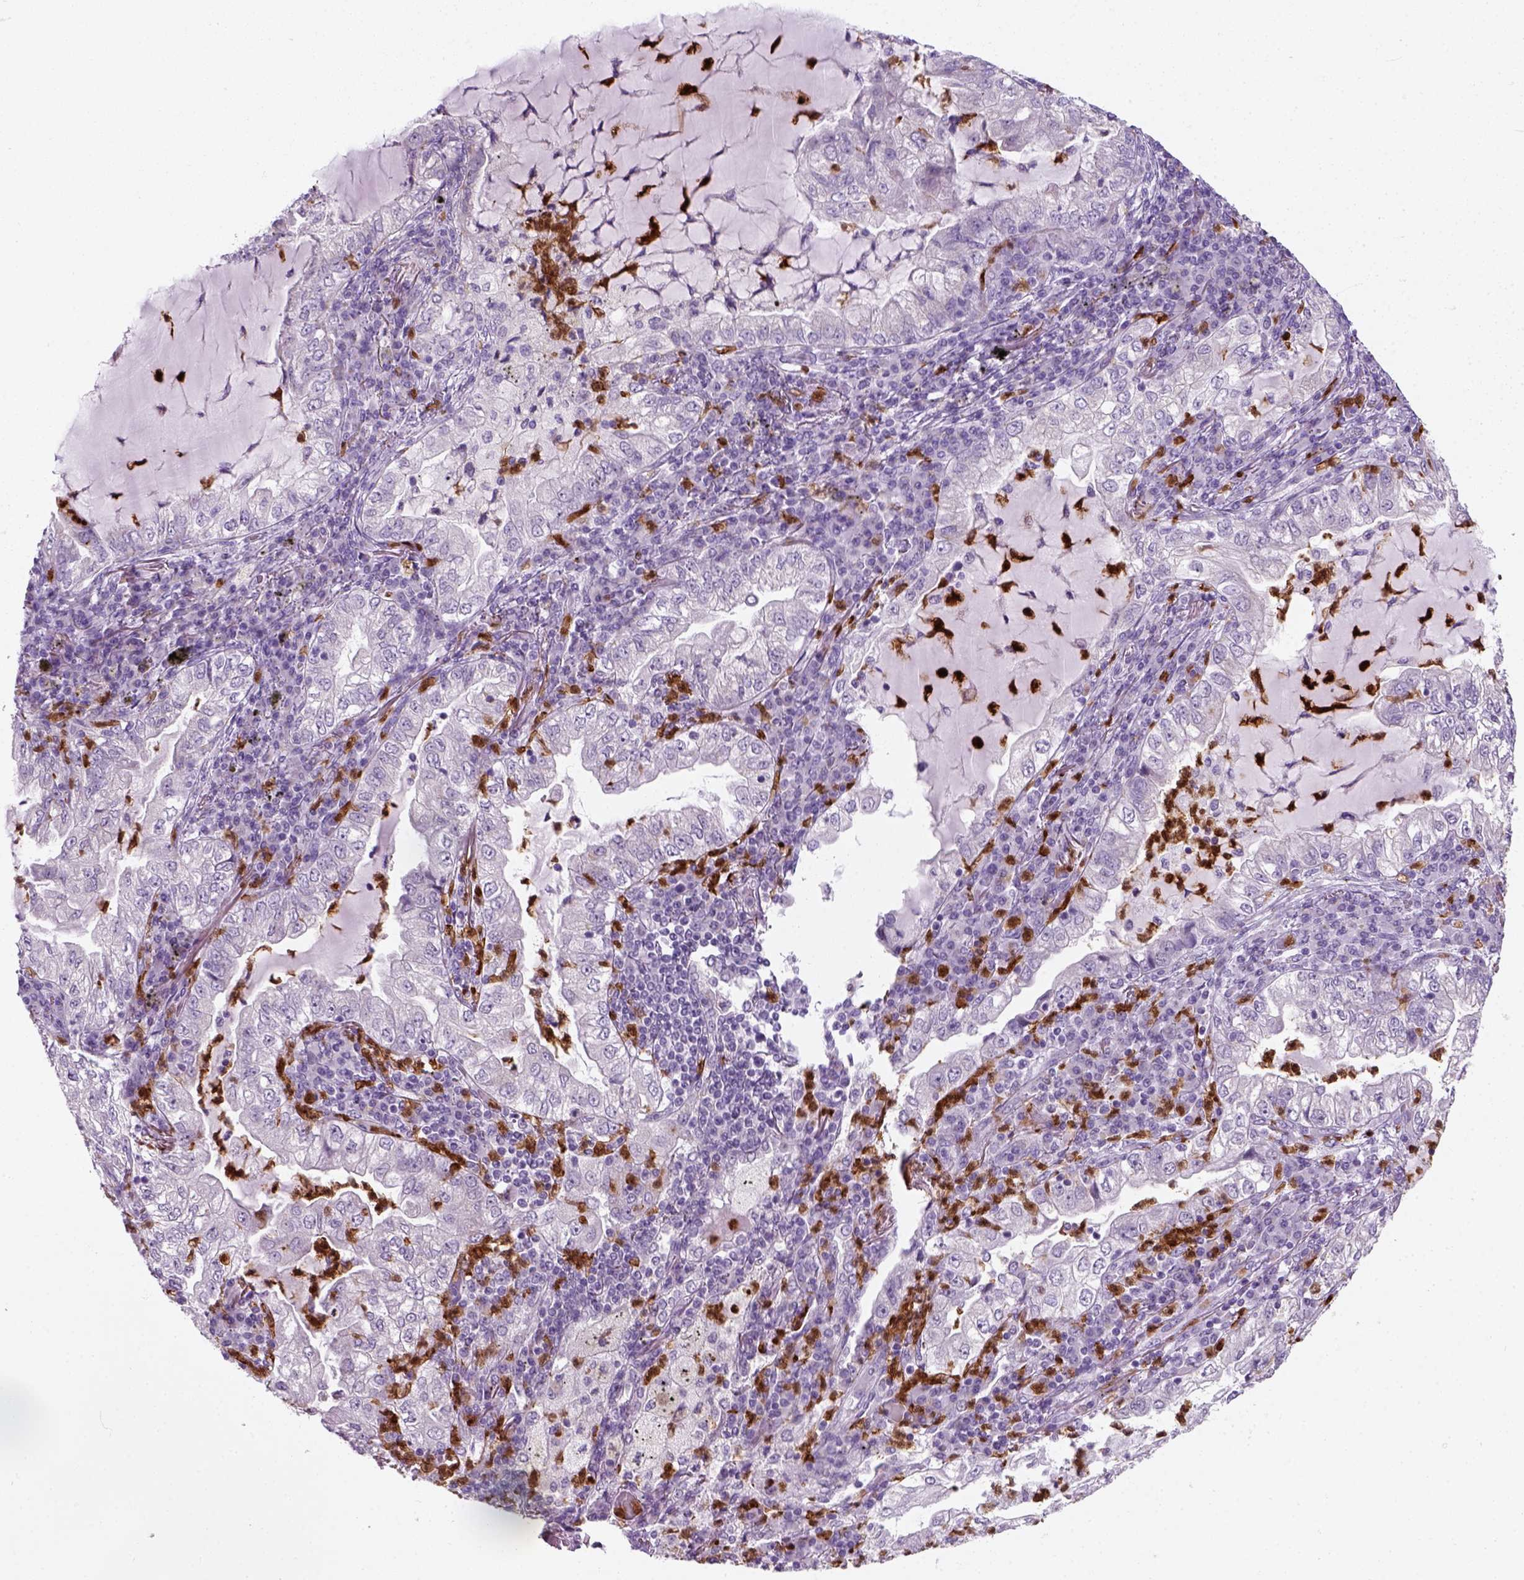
{"staining": {"intensity": "negative", "quantity": "none", "location": "none"}, "tissue": "lung cancer", "cell_type": "Tumor cells", "image_type": "cancer", "snomed": [{"axis": "morphology", "description": "Adenocarcinoma, NOS"}, {"axis": "topography", "description": "Lung"}], "caption": "Lung adenocarcinoma stained for a protein using IHC shows no staining tumor cells.", "gene": "IL4", "patient": {"sex": "female", "age": 73}}